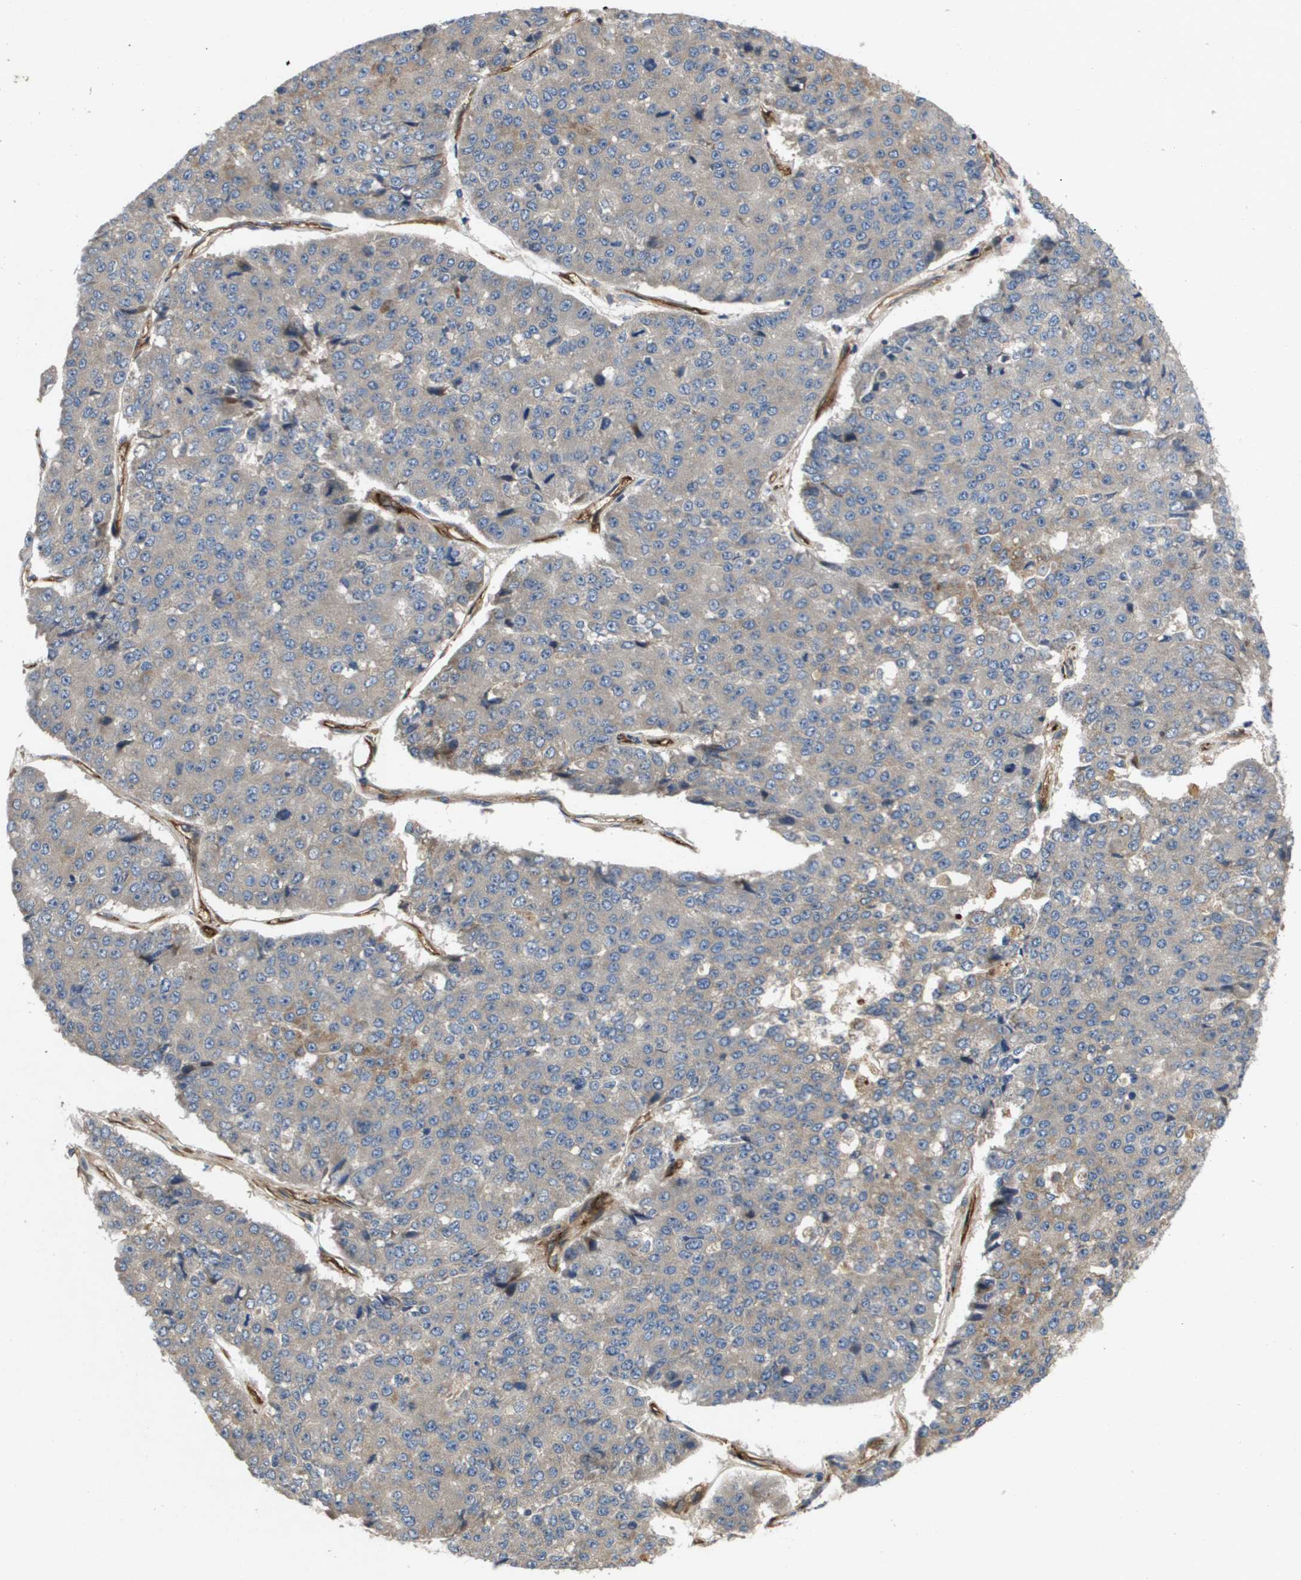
{"staining": {"intensity": "negative", "quantity": "none", "location": "none"}, "tissue": "pancreatic cancer", "cell_type": "Tumor cells", "image_type": "cancer", "snomed": [{"axis": "morphology", "description": "Adenocarcinoma, NOS"}, {"axis": "topography", "description": "Pancreas"}], "caption": "DAB immunohistochemical staining of pancreatic adenocarcinoma displays no significant positivity in tumor cells. The staining was performed using DAB (3,3'-diaminobenzidine) to visualize the protein expression in brown, while the nuclei were stained in blue with hematoxylin (Magnification: 20x).", "gene": "ENTPD2", "patient": {"sex": "male", "age": 50}}